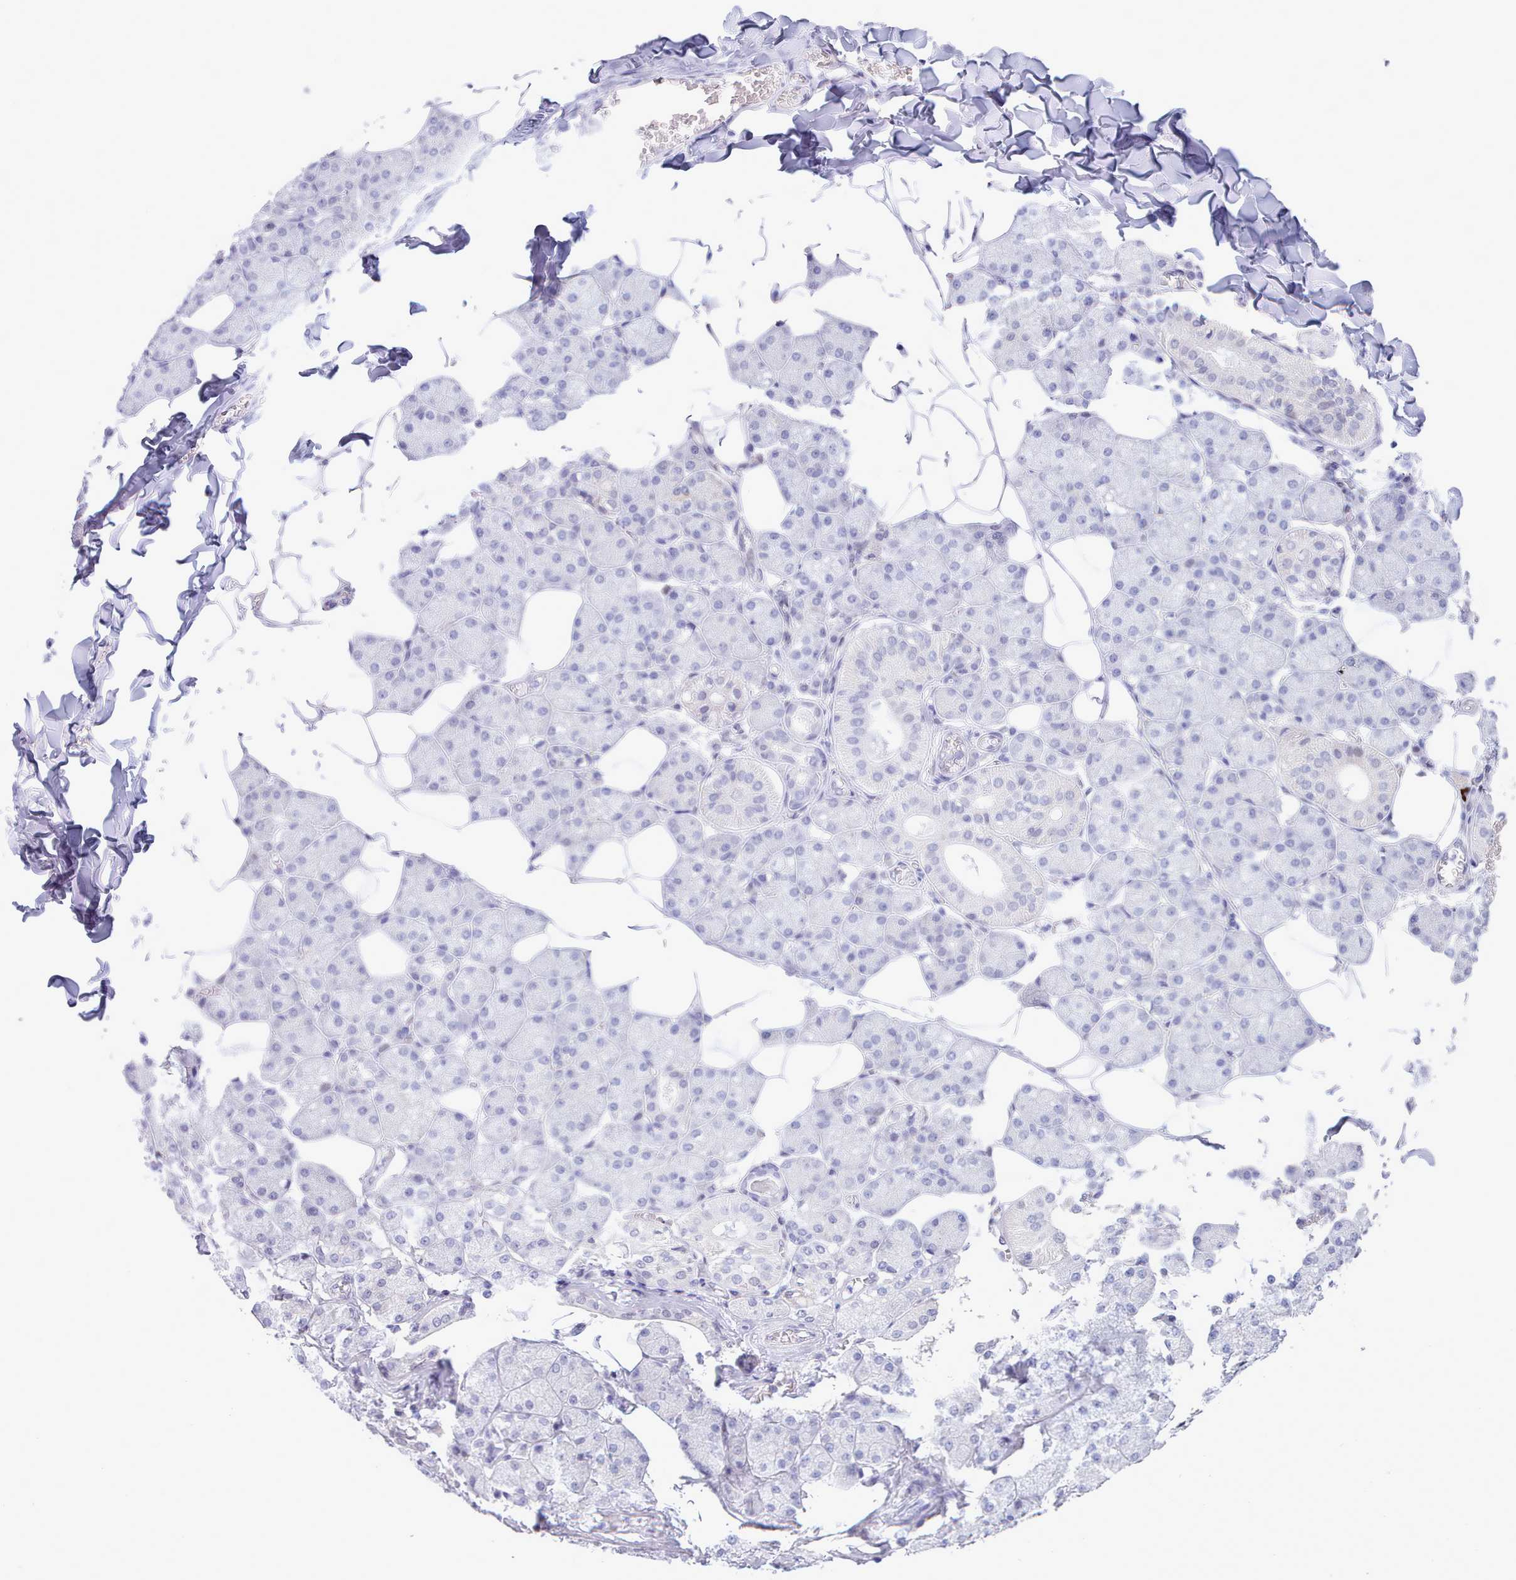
{"staining": {"intensity": "negative", "quantity": "none", "location": "none"}, "tissue": "salivary gland", "cell_type": "Glandular cells", "image_type": "normal", "snomed": [{"axis": "morphology", "description": "Normal tissue, NOS"}, {"axis": "topography", "description": "Salivary gland"}], "caption": "High magnification brightfield microscopy of normal salivary gland stained with DAB (brown) and counterstained with hematoxylin (blue): glandular cells show no significant staining. (DAB IHC with hematoxylin counter stain).", "gene": "TMEM253", "patient": {"sex": "female", "age": 33}}